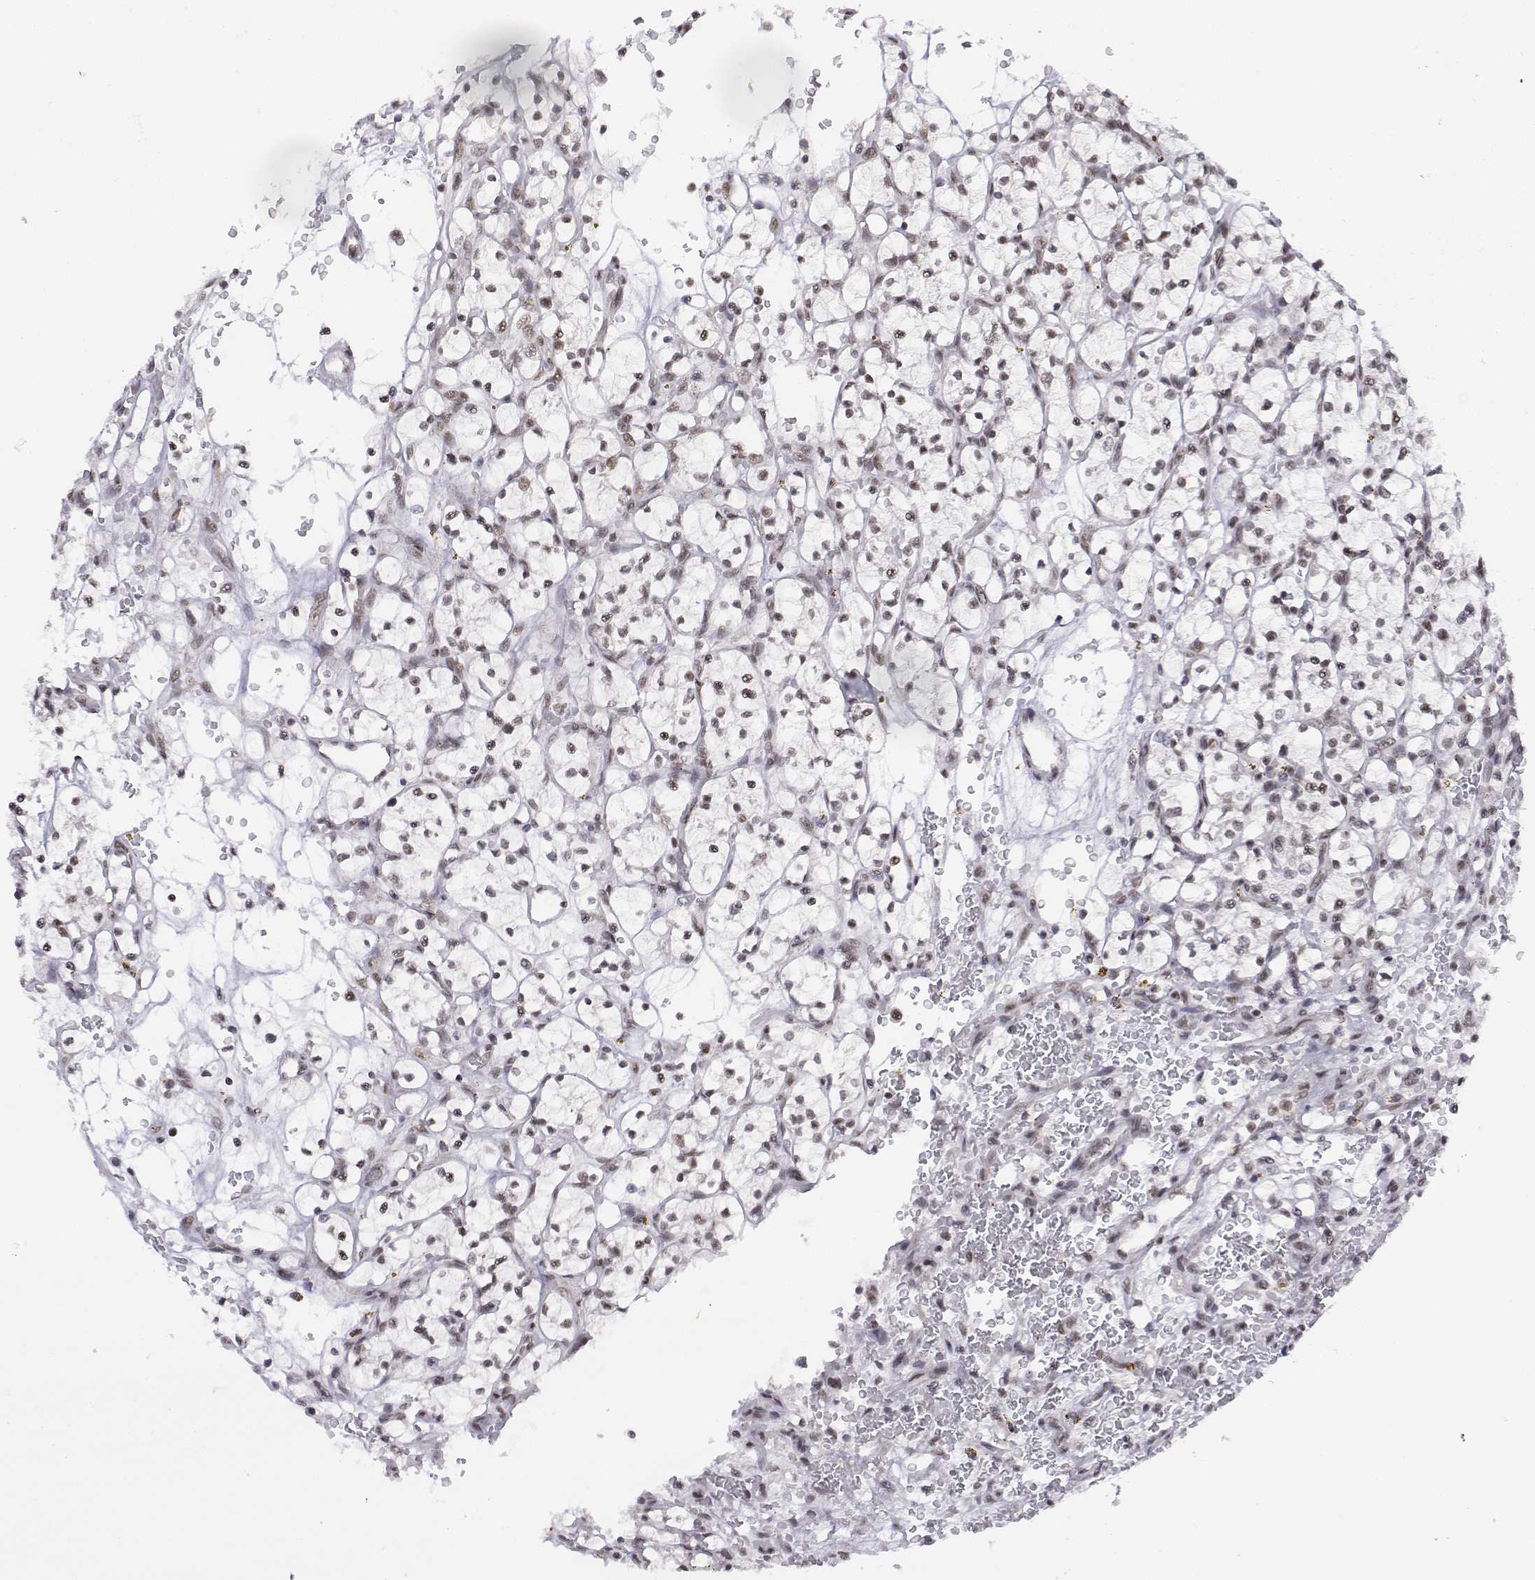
{"staining": {"intensity": "moderate", "quantity": ">75%", "location": "nuclear"}, "tissue": "renal cancer", "cell_type": "Tumor cells", "image_type": "cancer", "snomed": [{"axis": "morphology", "description": "Adenocarcinoma, NOS"}, {"axis": "topography", "description": "Kidney"}], "caption": "Renal cancer tissue shows moderate nuclear positivity in approximately >75% of tumor cells, visualized by immunohistochemistry.", "gene": "SETD1A", "patient": {"sex": "female", "age": 64}}